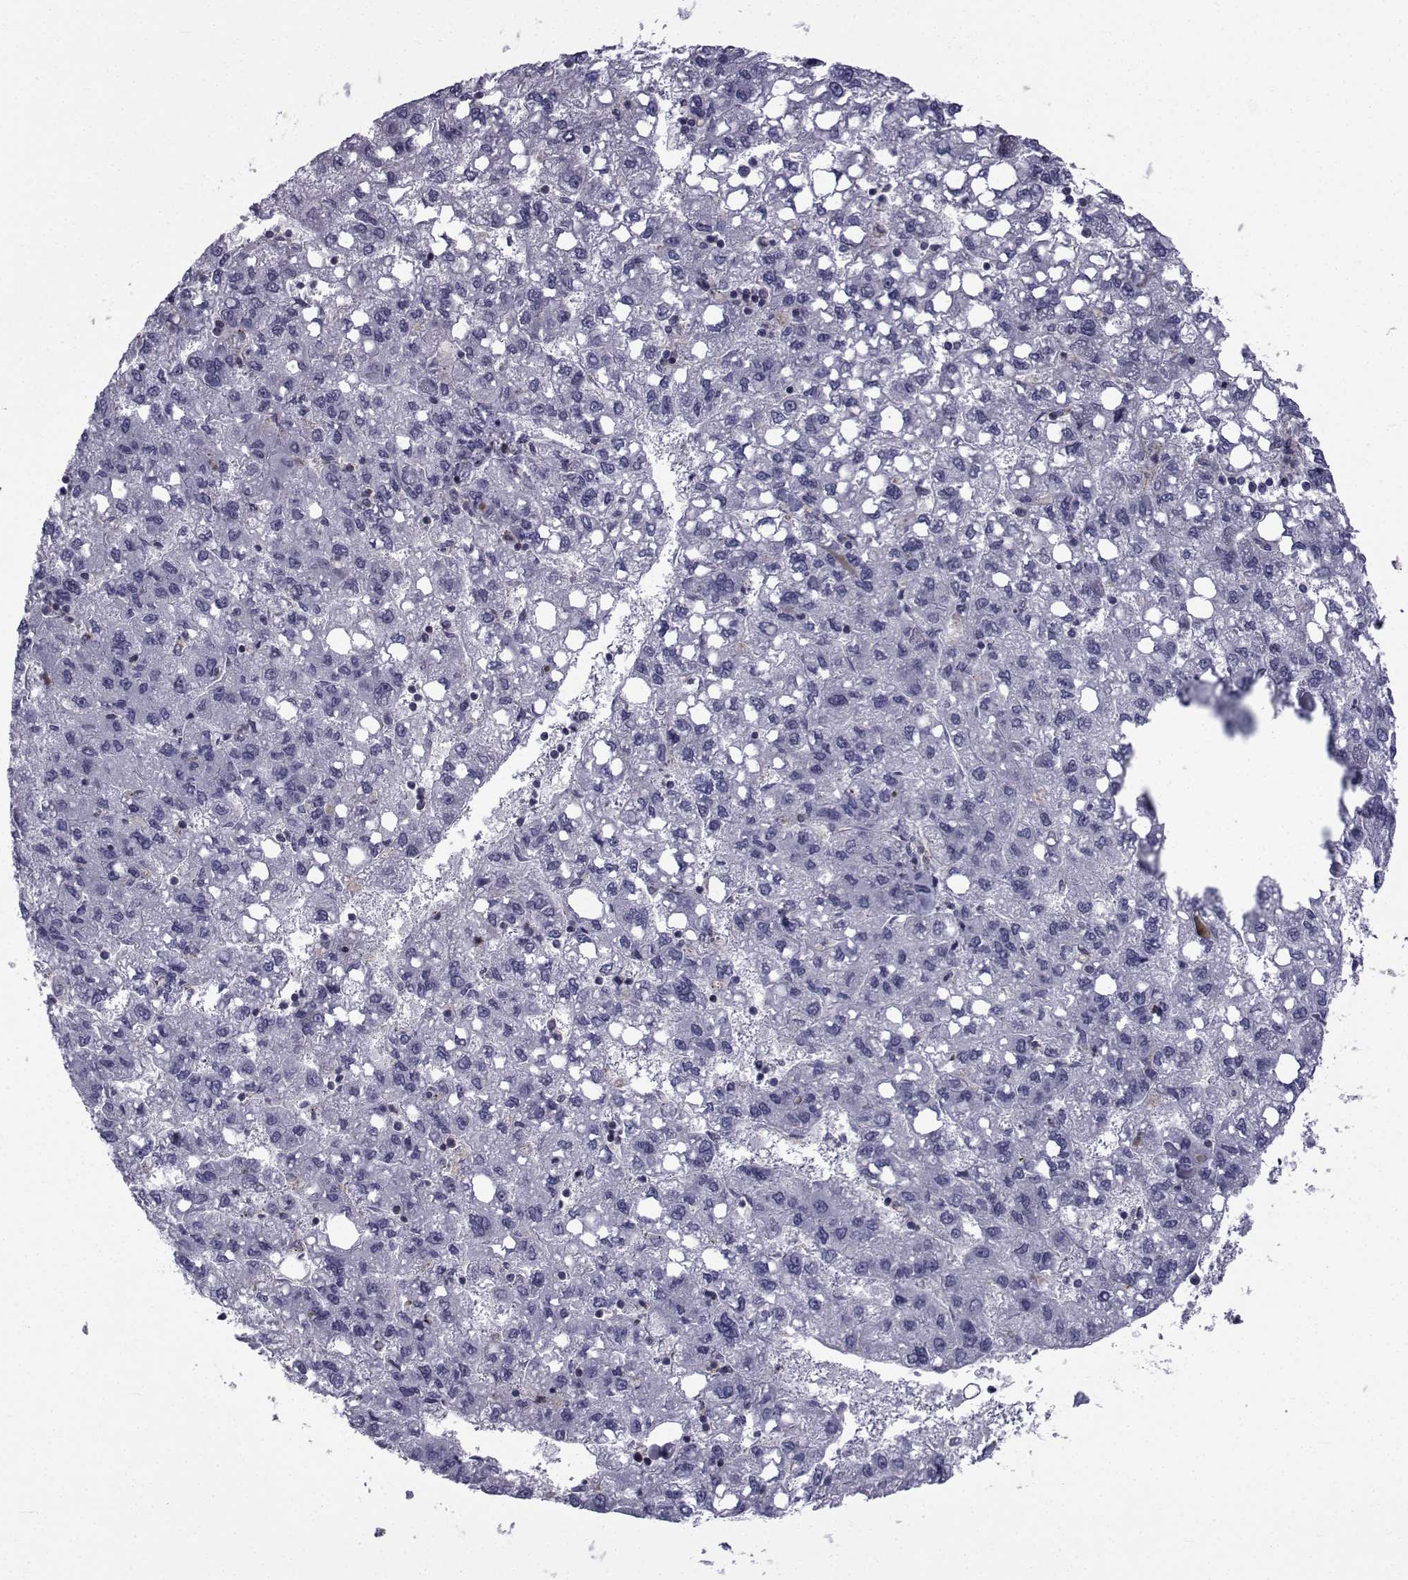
{"staining": {"intensity": "negative", "quantity": "none", "location": "none"}, "tissue": "liver cancer", "cell_type": "Tumor cells", "image_type": "cancer", "snomed": [{"axis": "morphology", "description": "Carcinoma, Hepatocellular, NOS"}, {"axis": "topography", "description": "Liver"}], "caption": "Human liver cancer stained for a protein using IHC displays no staining in tumor cells.", "gene": "PDE6H", "patient": {"sex": "female", "age": 82}}